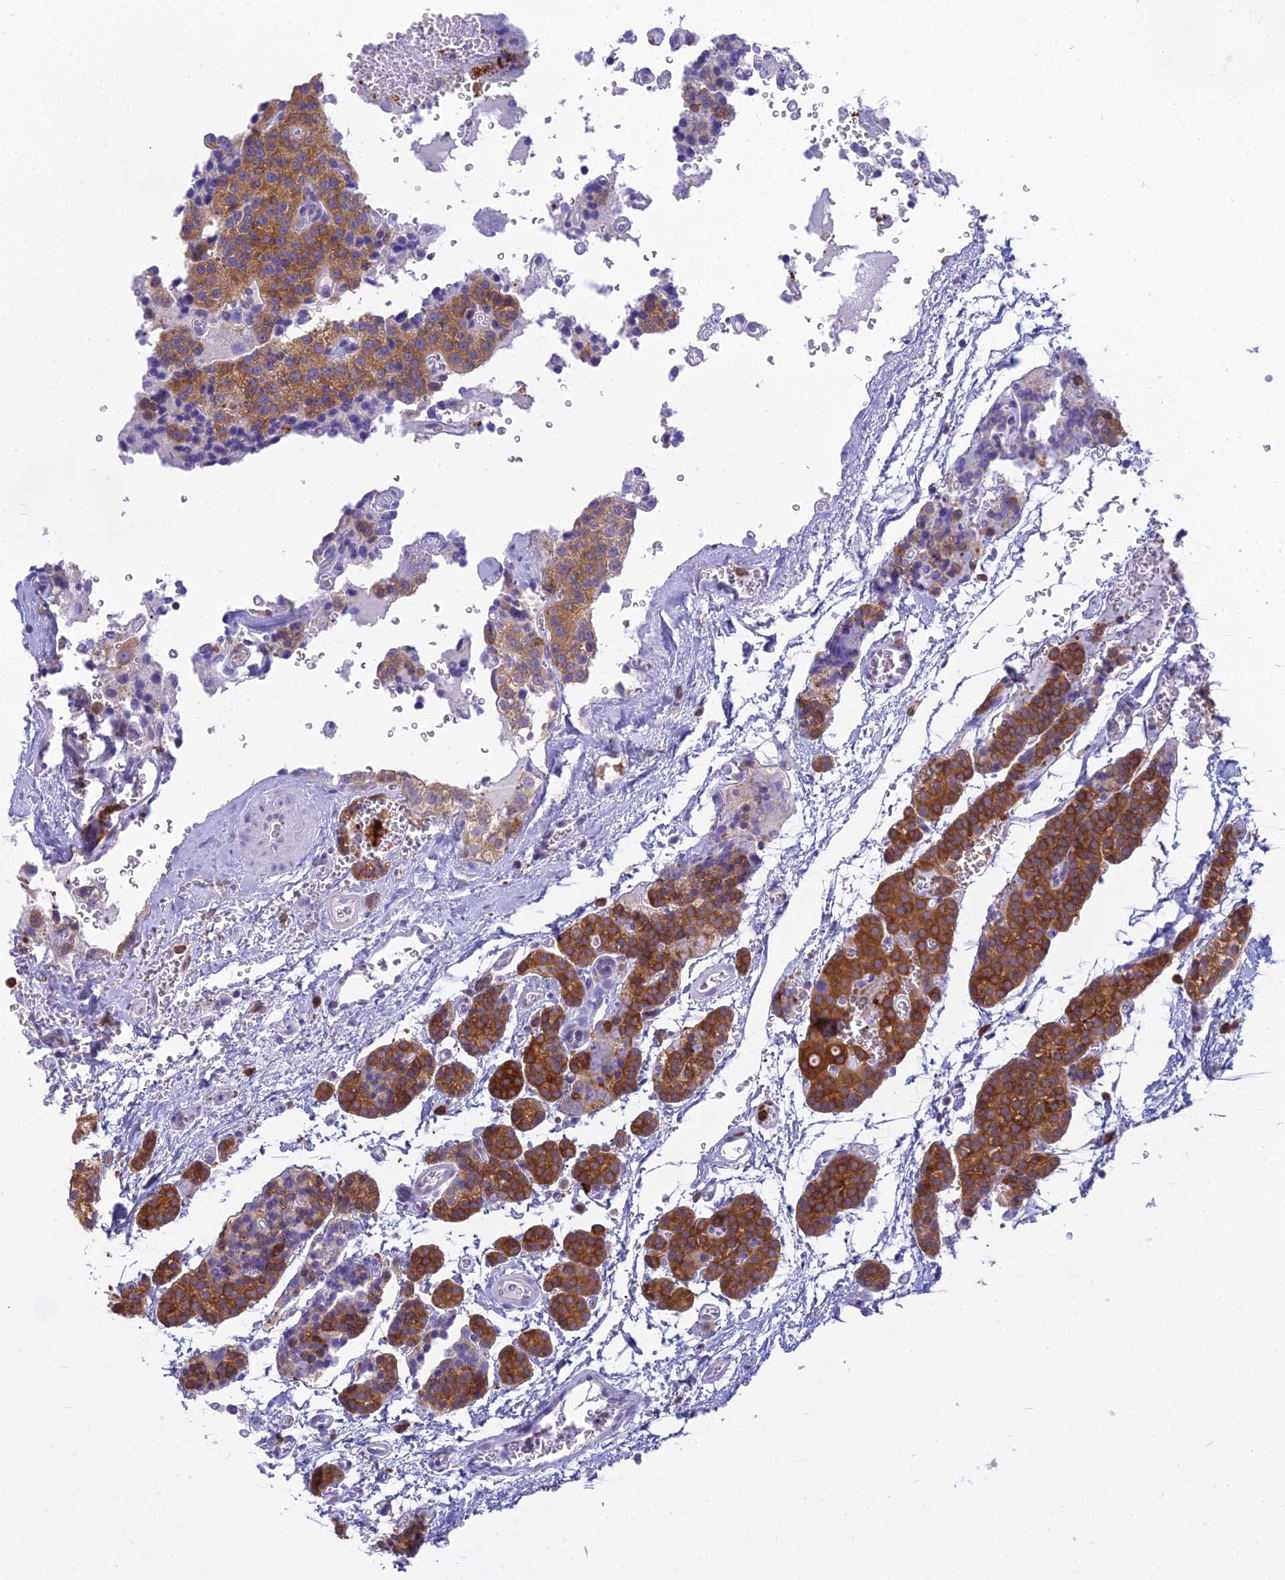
{"staining": {"intensity": "strong", "quantity": ">75%", "location": "cytoplasmic/membranous"}, "tissue": "parathyroid gland", "cell_type": "Glandular cells", "image_type": "normal", "snomed": [{"axis": "morphology", "description": "Normal tissue, NOS"}, {"axis": "topography", "description": "Parathyroid gland"}], "caption": "Protein expression analysis of benign human parathyroid gland reveals strong cytoplasmic/membranous positivity in about >75% of glandular cells. (DAB (3,3'-diaminobenzidine) = brown stain, brightfield microscopy at high magnification).", "gene": "UBE2G1", "patient": {"sex": "female", "age": 64}}